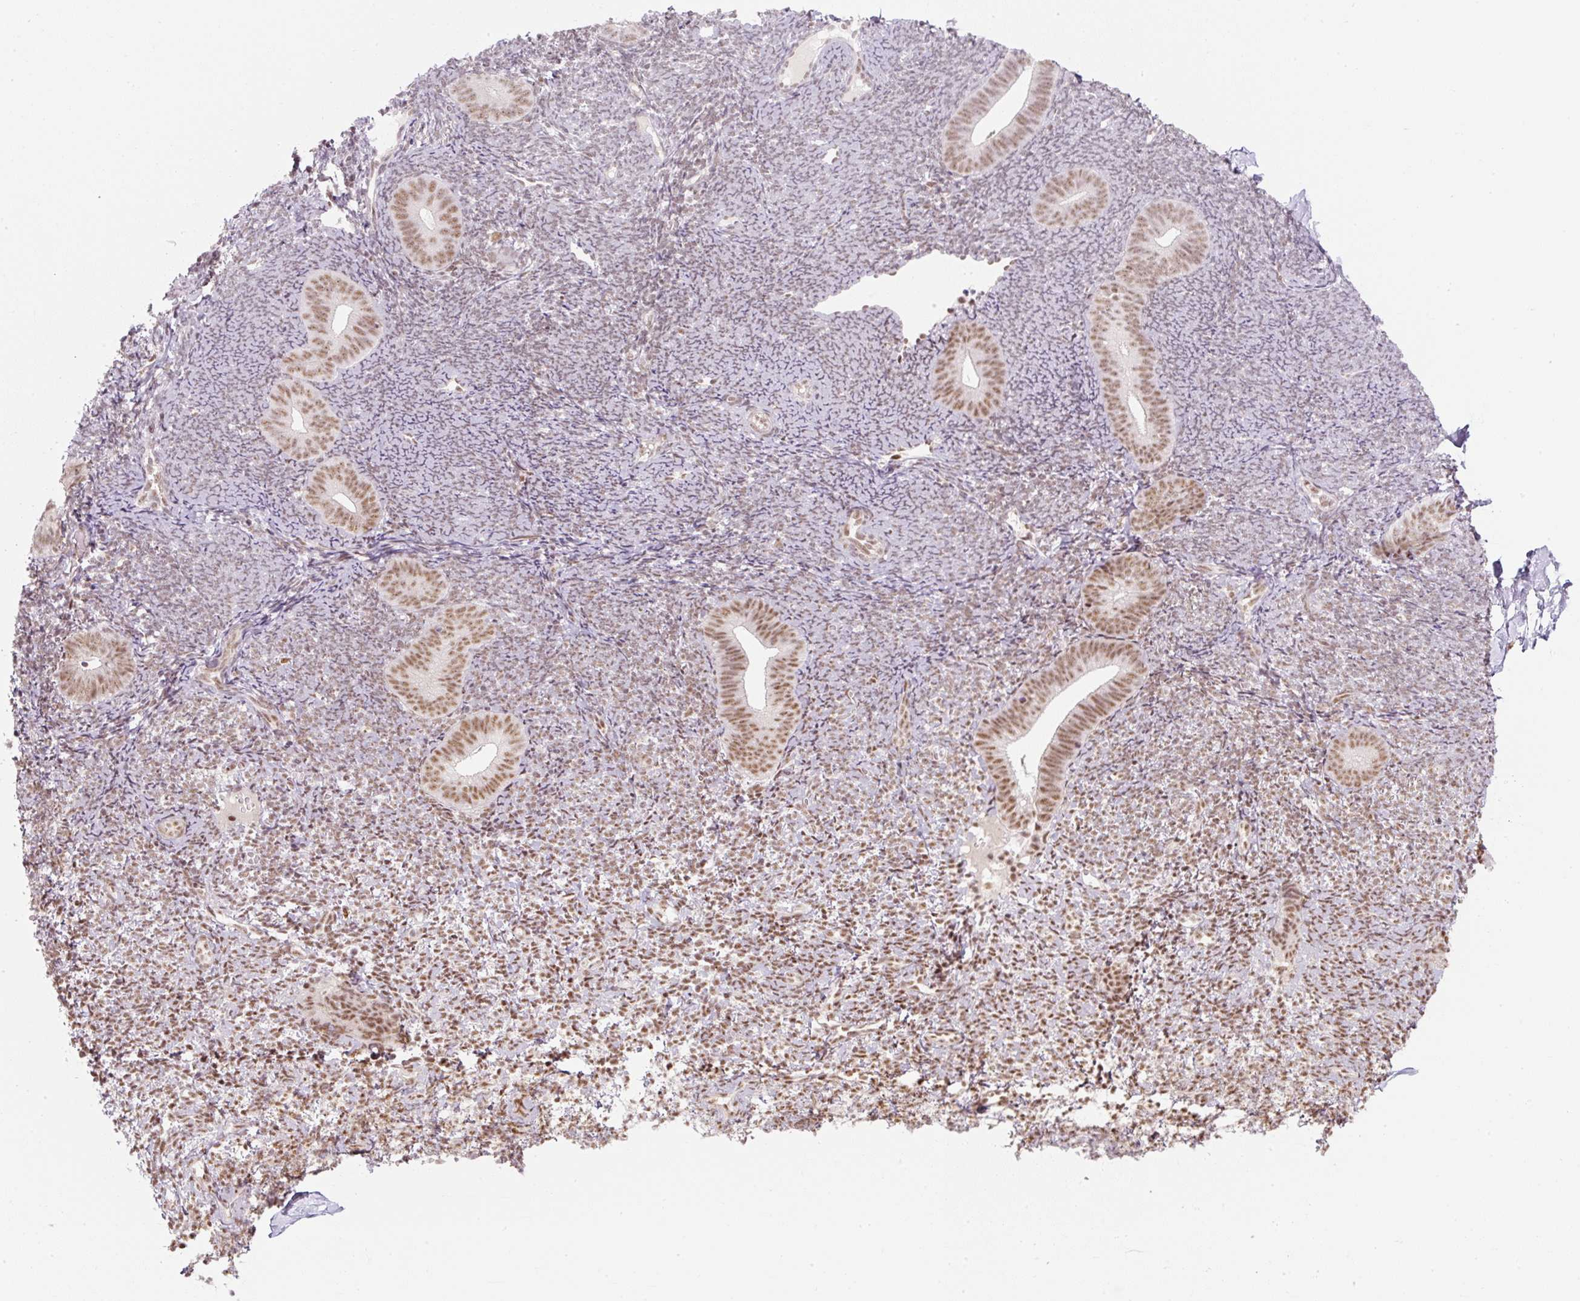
{"staining": {"intensity": "moderate", "quantity": "<25%", "location": "nuclear"}, "tissue": "endometrium", "cell_type": "Cells in endometrial stroma", "image_type": "normal", "snomed": [{"axis": "morphology", "description": "Normal tissue, NOS"}, {"axis": "topography", "description": "Endometrium"}], "caption": "This is a micrograph of immunohistochemistry staining of normal endometrium, which shows moderate positivity in the nuclear of cells in endometrial stroma.", "gene": "U2AF2", "patient": {"sex": "female", "age": 39}}